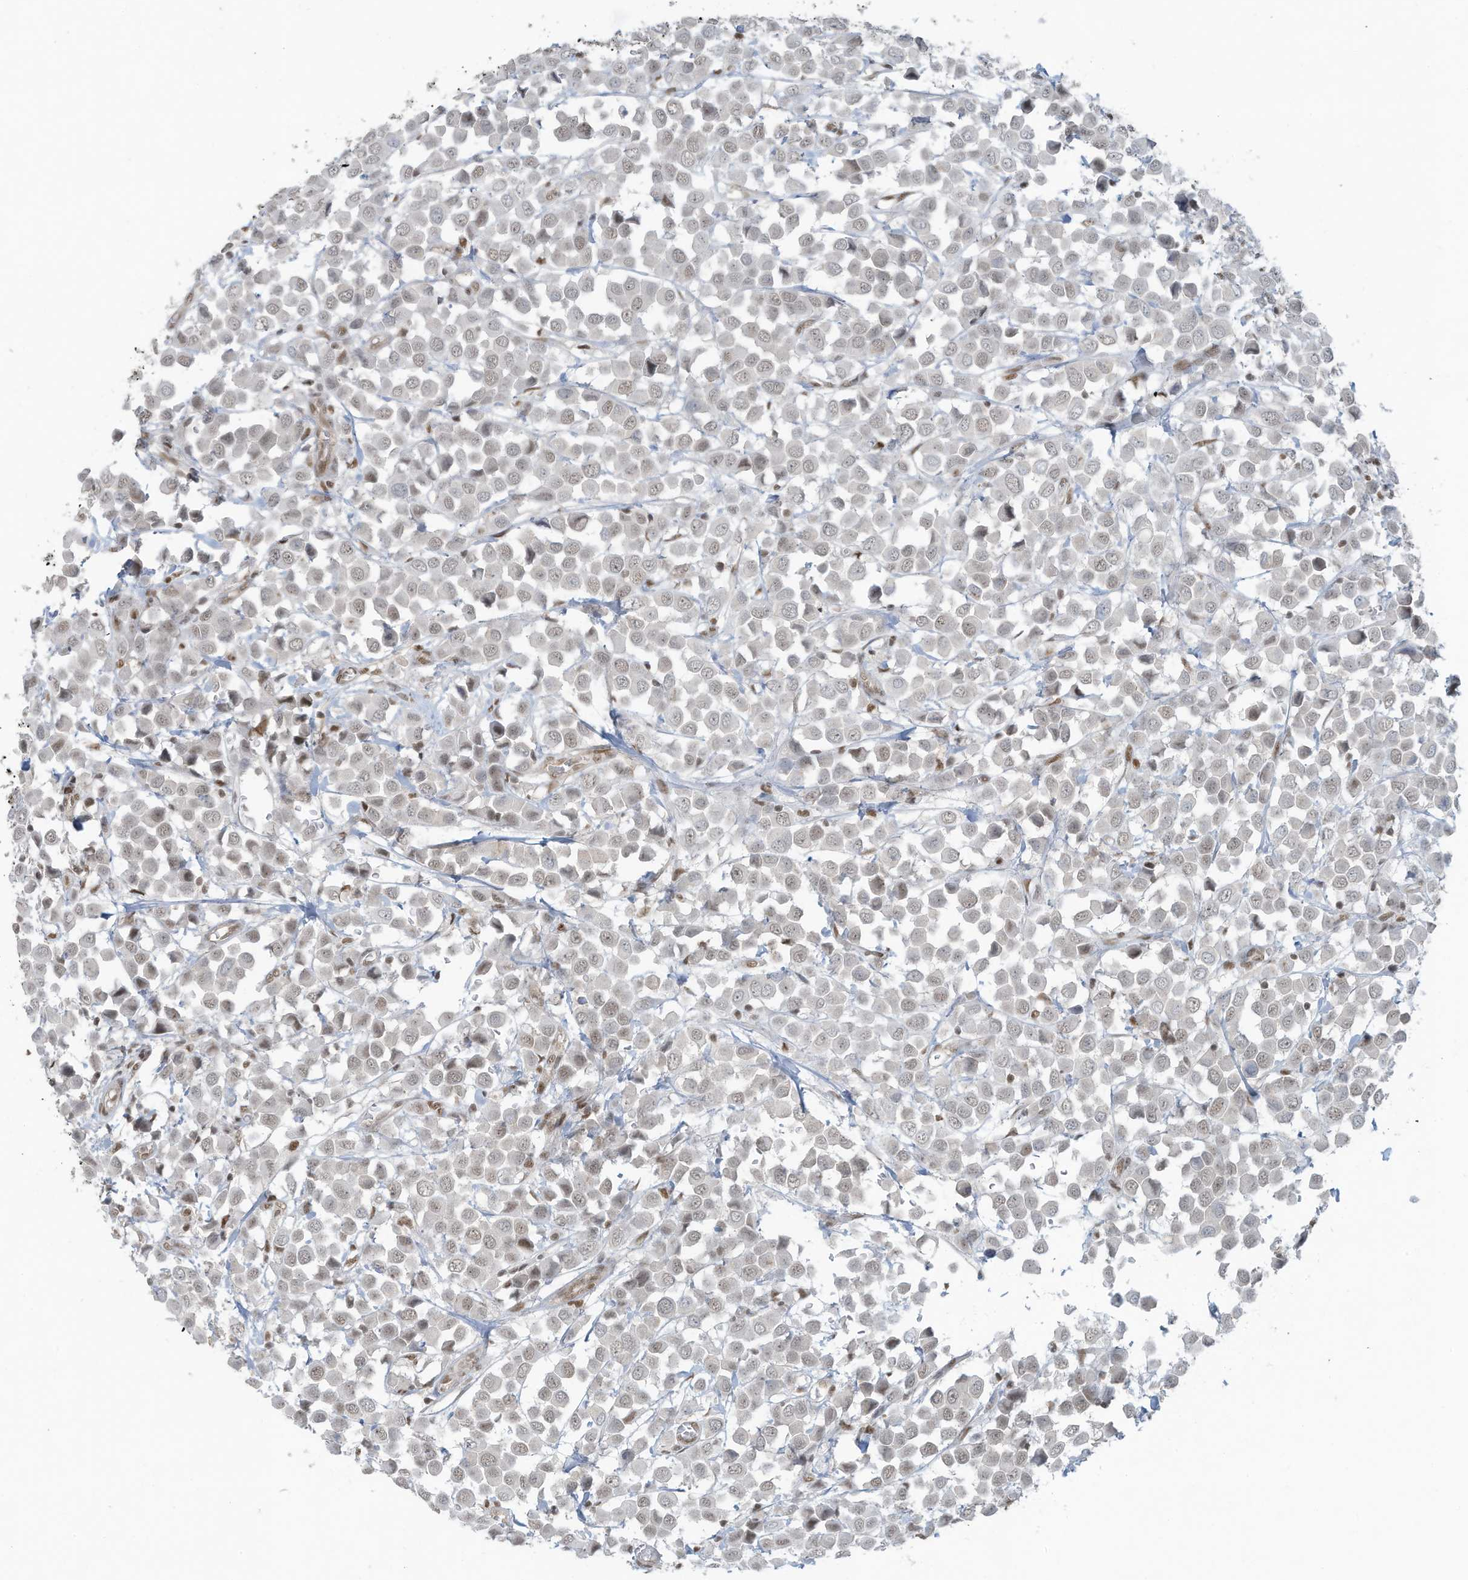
{"staining": {"intensity": "weak", "quantity": "<25%", "location": "nuclear"}, "tissue": "breast cancer", "cell_type": "Tumor cells", "image_type": "cancer", "snomed": [{"axis": "morphology", "description": "Duct carcinoma"}, {"axis": "topography", "description": "Breast"}], "caption": "This image is of breast intraductal carcinoma stained with immunohistochemistry (IHC) to label a protein in brown with the nuclei are counter-stained blue. There is no staining in tumor cells. (DAB IHC with hematoxylin counter stain).", "gene": "DBR1", "patient": {"sex": "female", "age": 61}}